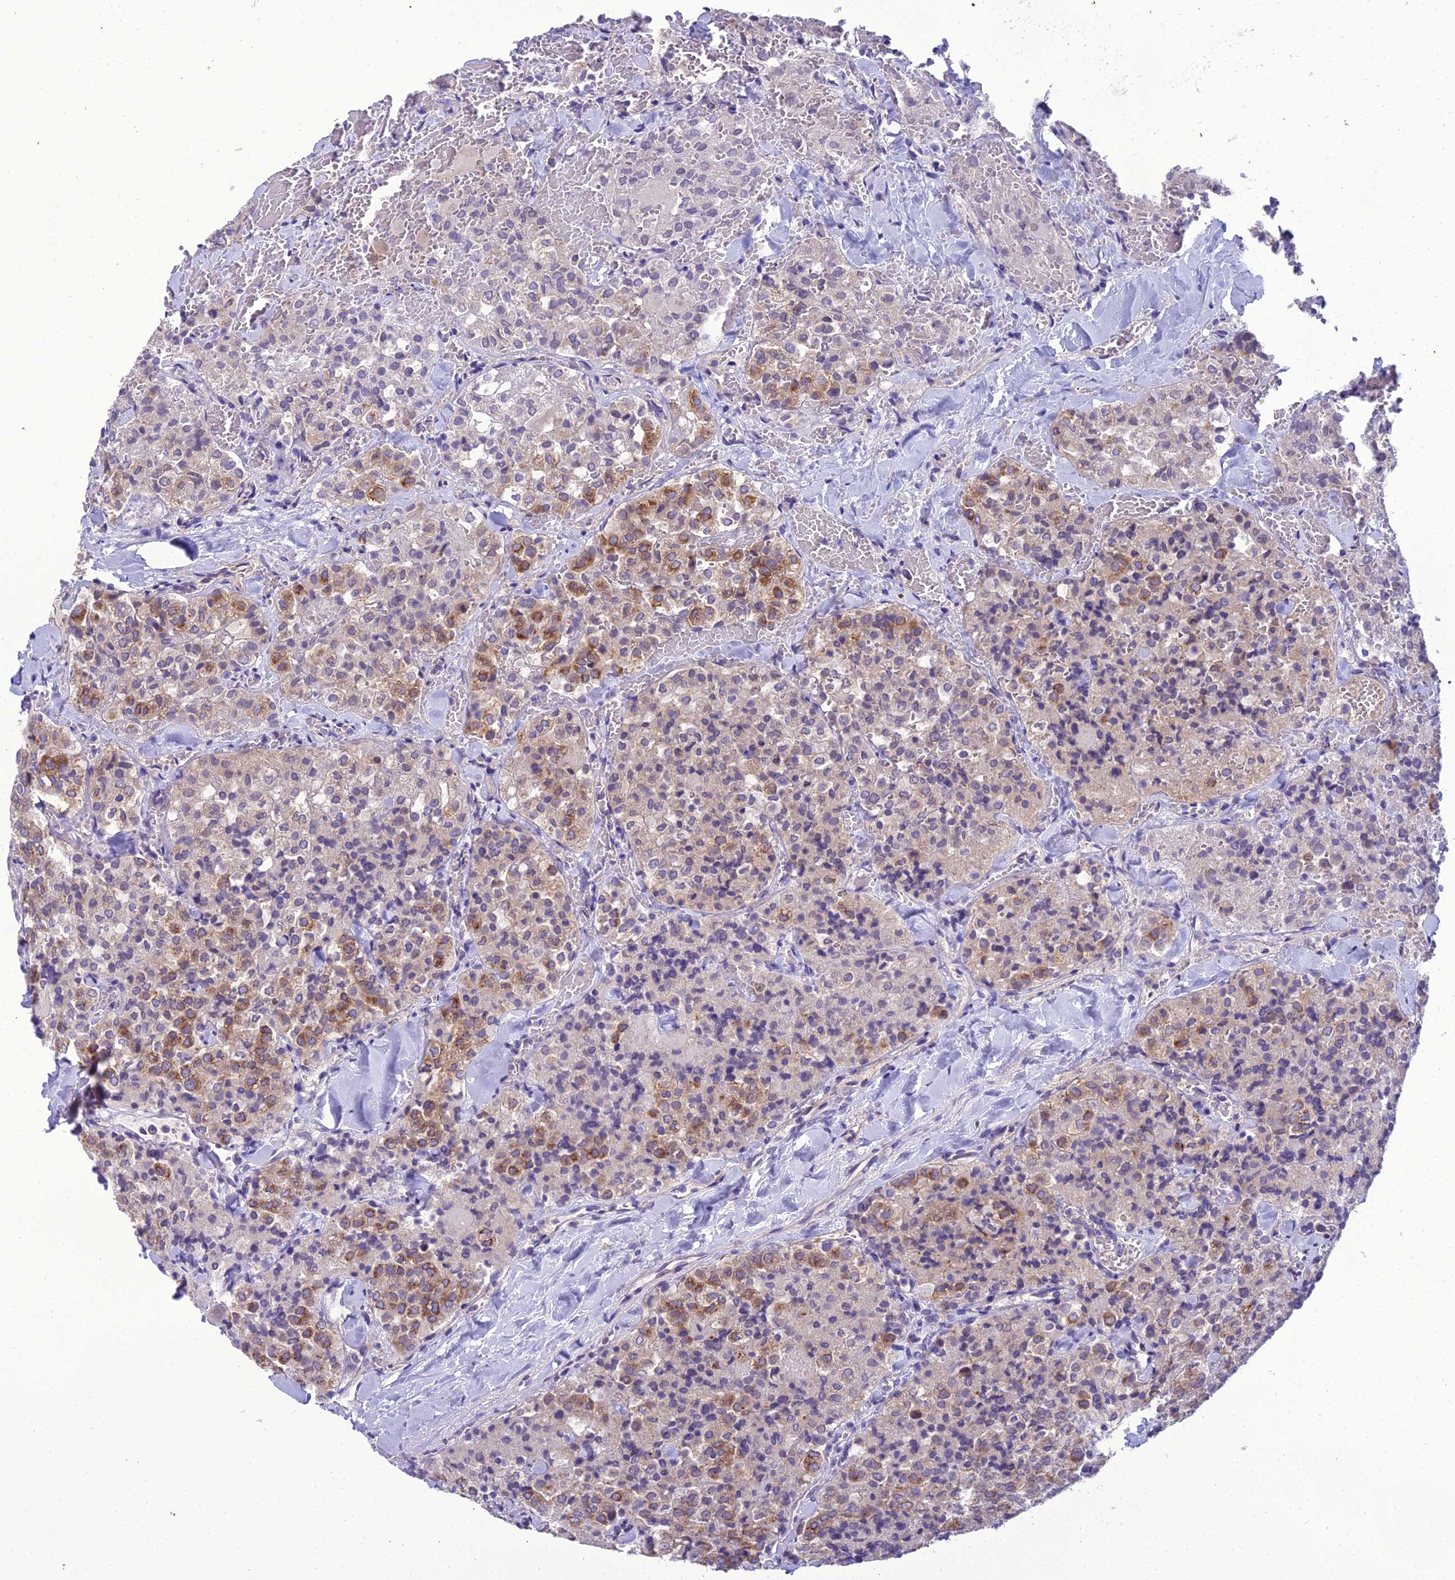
{"staining": {"intensity": "moderate", "quantity": "25%-75%", "location": "cytoplasmic/membranous"}, "tissue": "thyroid cancer", "cell_type": "Tumor cells", "image_type": "cancer", "snomed": [{"axis": "morphology", "description": "Follicular adenoma carcinoma, NOS"}, {"axis": "topography", "description": "Thyroid gland"}], "caption": "This is a micrograph of immunohistochemistry (IHC) staining of thyroid follicular adenoma carcinoma, which shows moderate staining in the cytoplasmic/membranous of tumor cells.", "gene": "GOLPH3", "patient": {"sex": "male", "age": 75}}